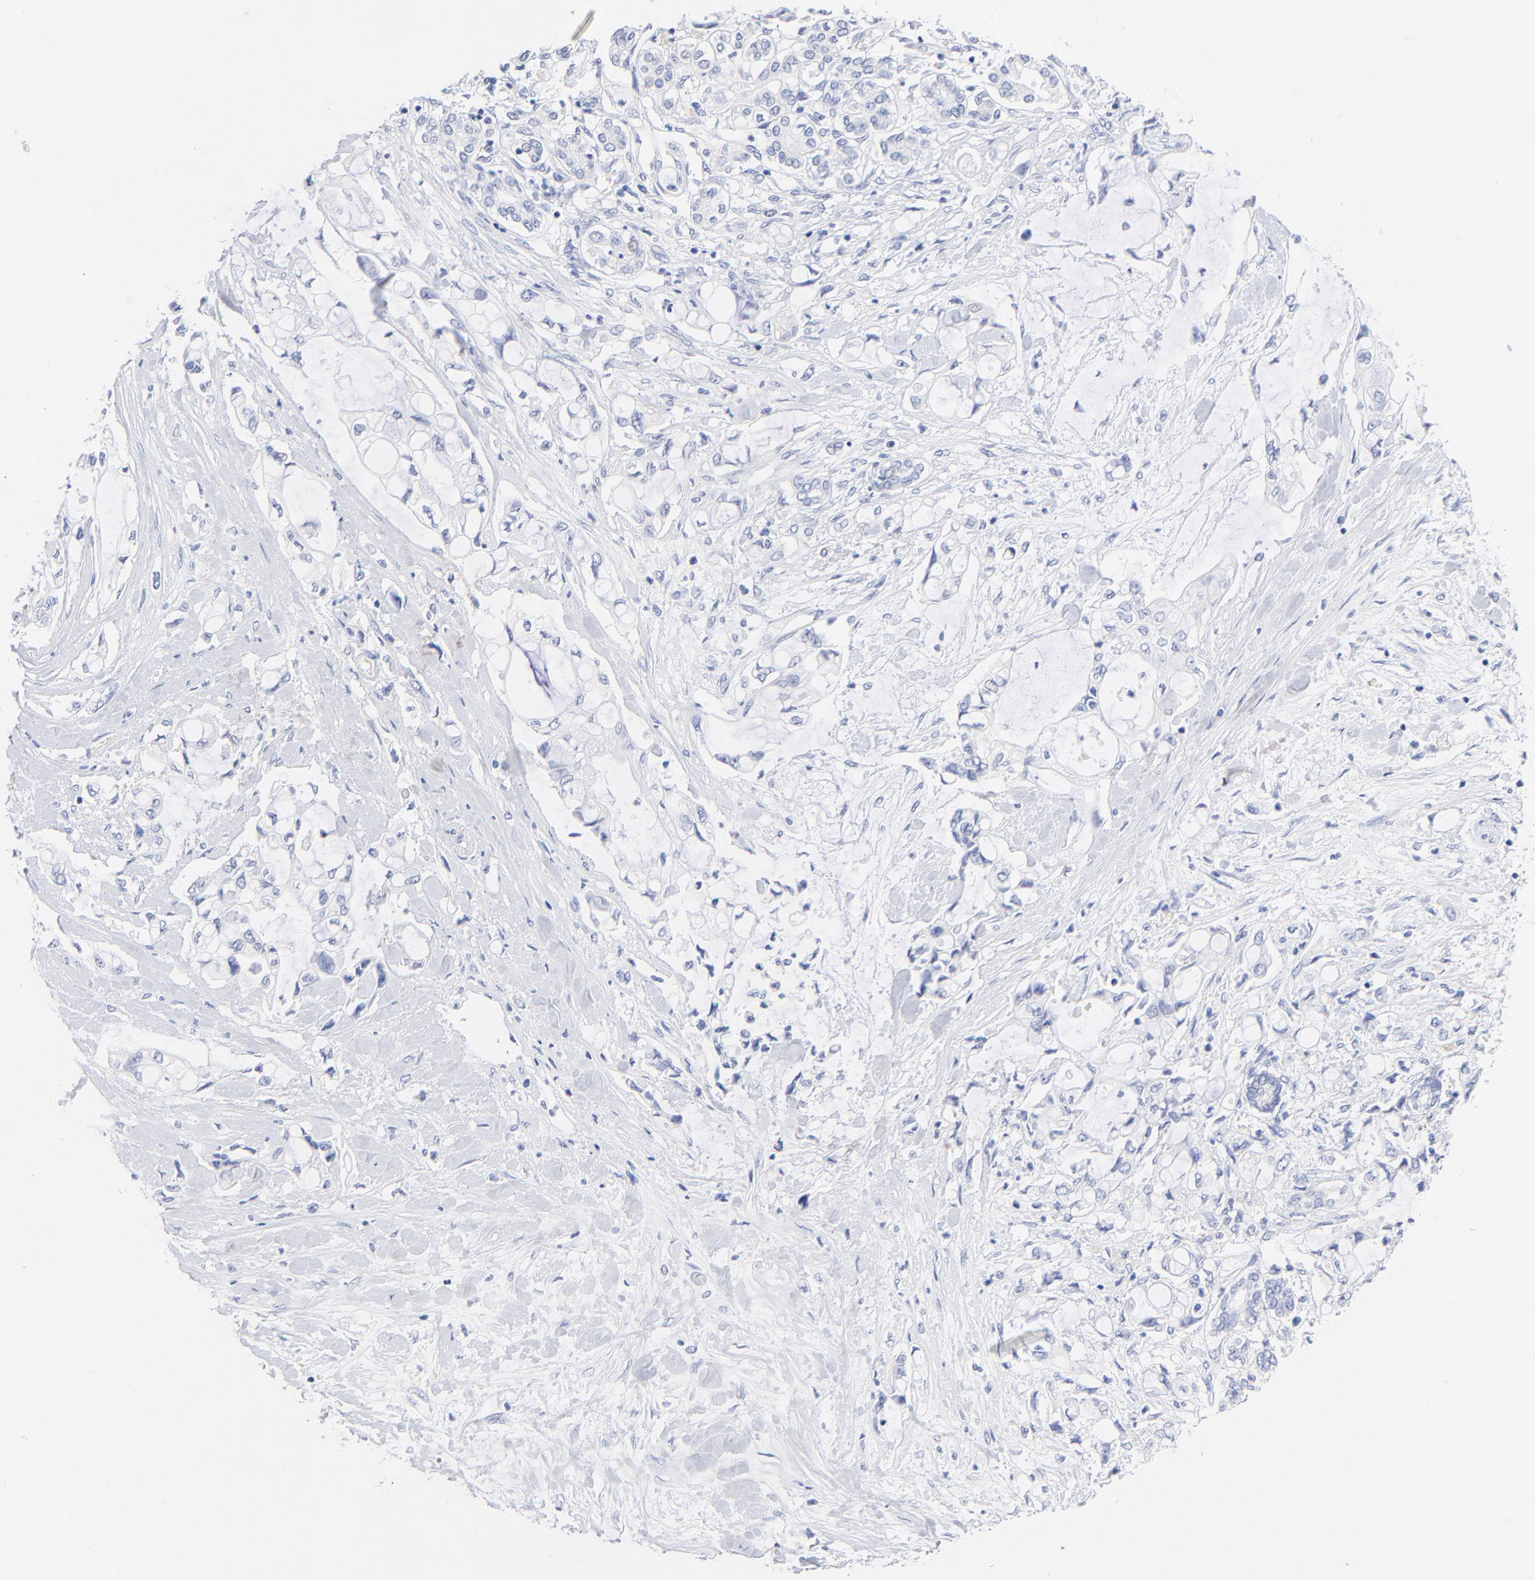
{"staining": {"intensity": "negative", "quantity": "none", "location": "none"}, "tissue": "pancreatic cancer", "cell_type": "Tumor cells", "image_type": "cancer", "snomed": [{"axis": "morphology", "description": "Adenocarcinoma, NOS"}, {"axis": "topography", "description": "Pancreas"}], "caption": "Image shows no protein expression in tumor cells of pancreatic adenocarcinoma tissue. Nuclei are stained in blue.", "gene": "SULT4A1", "patient": {"sex": "female", "age": 70}}